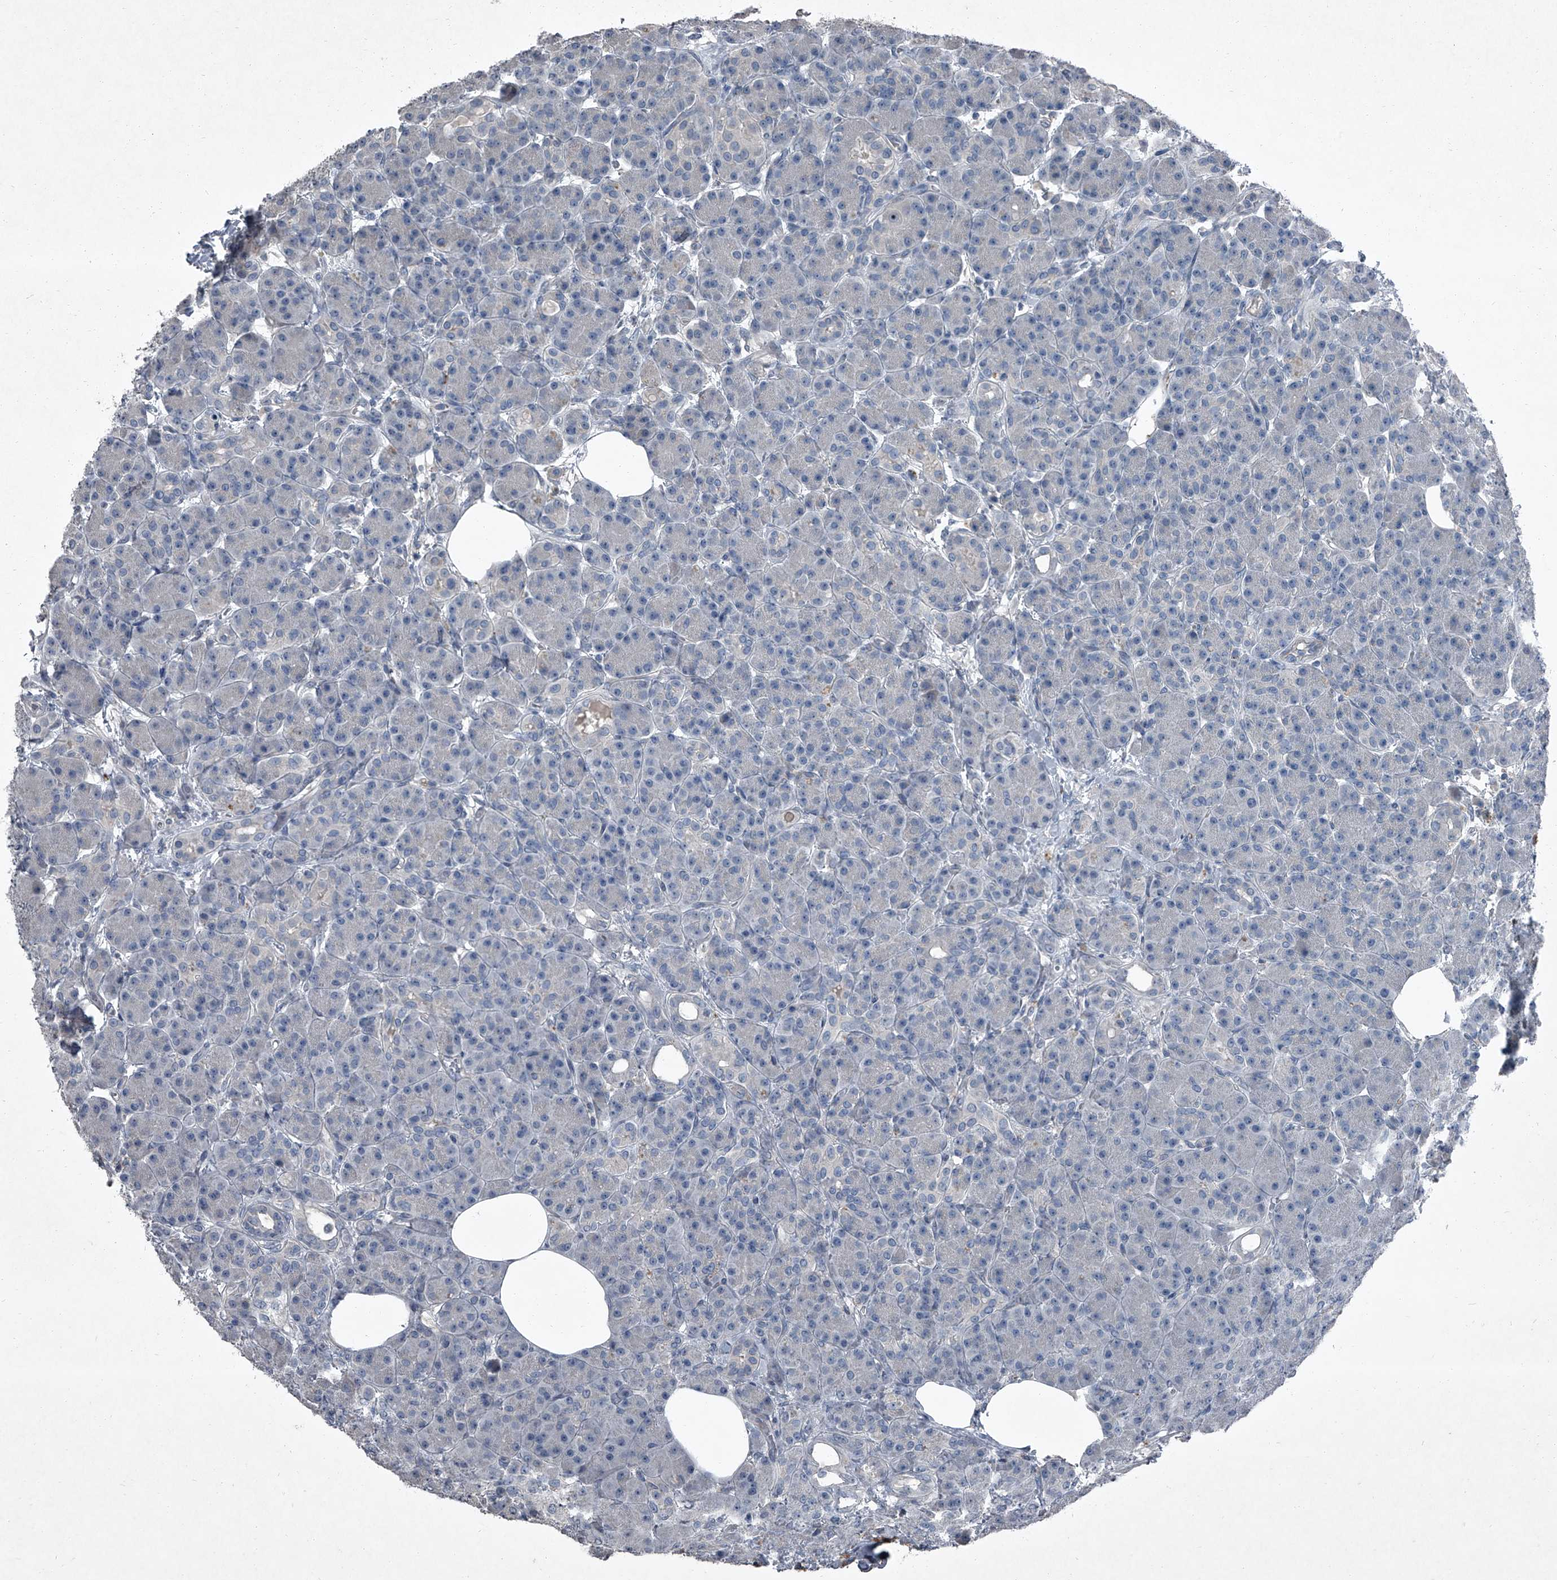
{"staining": {"intensity": "negative", "quantity": "none", "location": "none"}, "tissue": "pancreas", "cell_type": "Exocrine glandular cells", "image_type": "normal", "snomed": [{"axis": "morphology", "description": "Normal tissue, NOS"}, {"axis": "topography", "description": "Pancreas"}], "caption": "DAB (3,3'-diaminobenzidine) immunohistochemical staining of unremarkable pancreas exhibits no significant positivity in exocrine glandular cells.", "gene": "HEPHL1", "patient": {"sex": "male", "age": 63}}